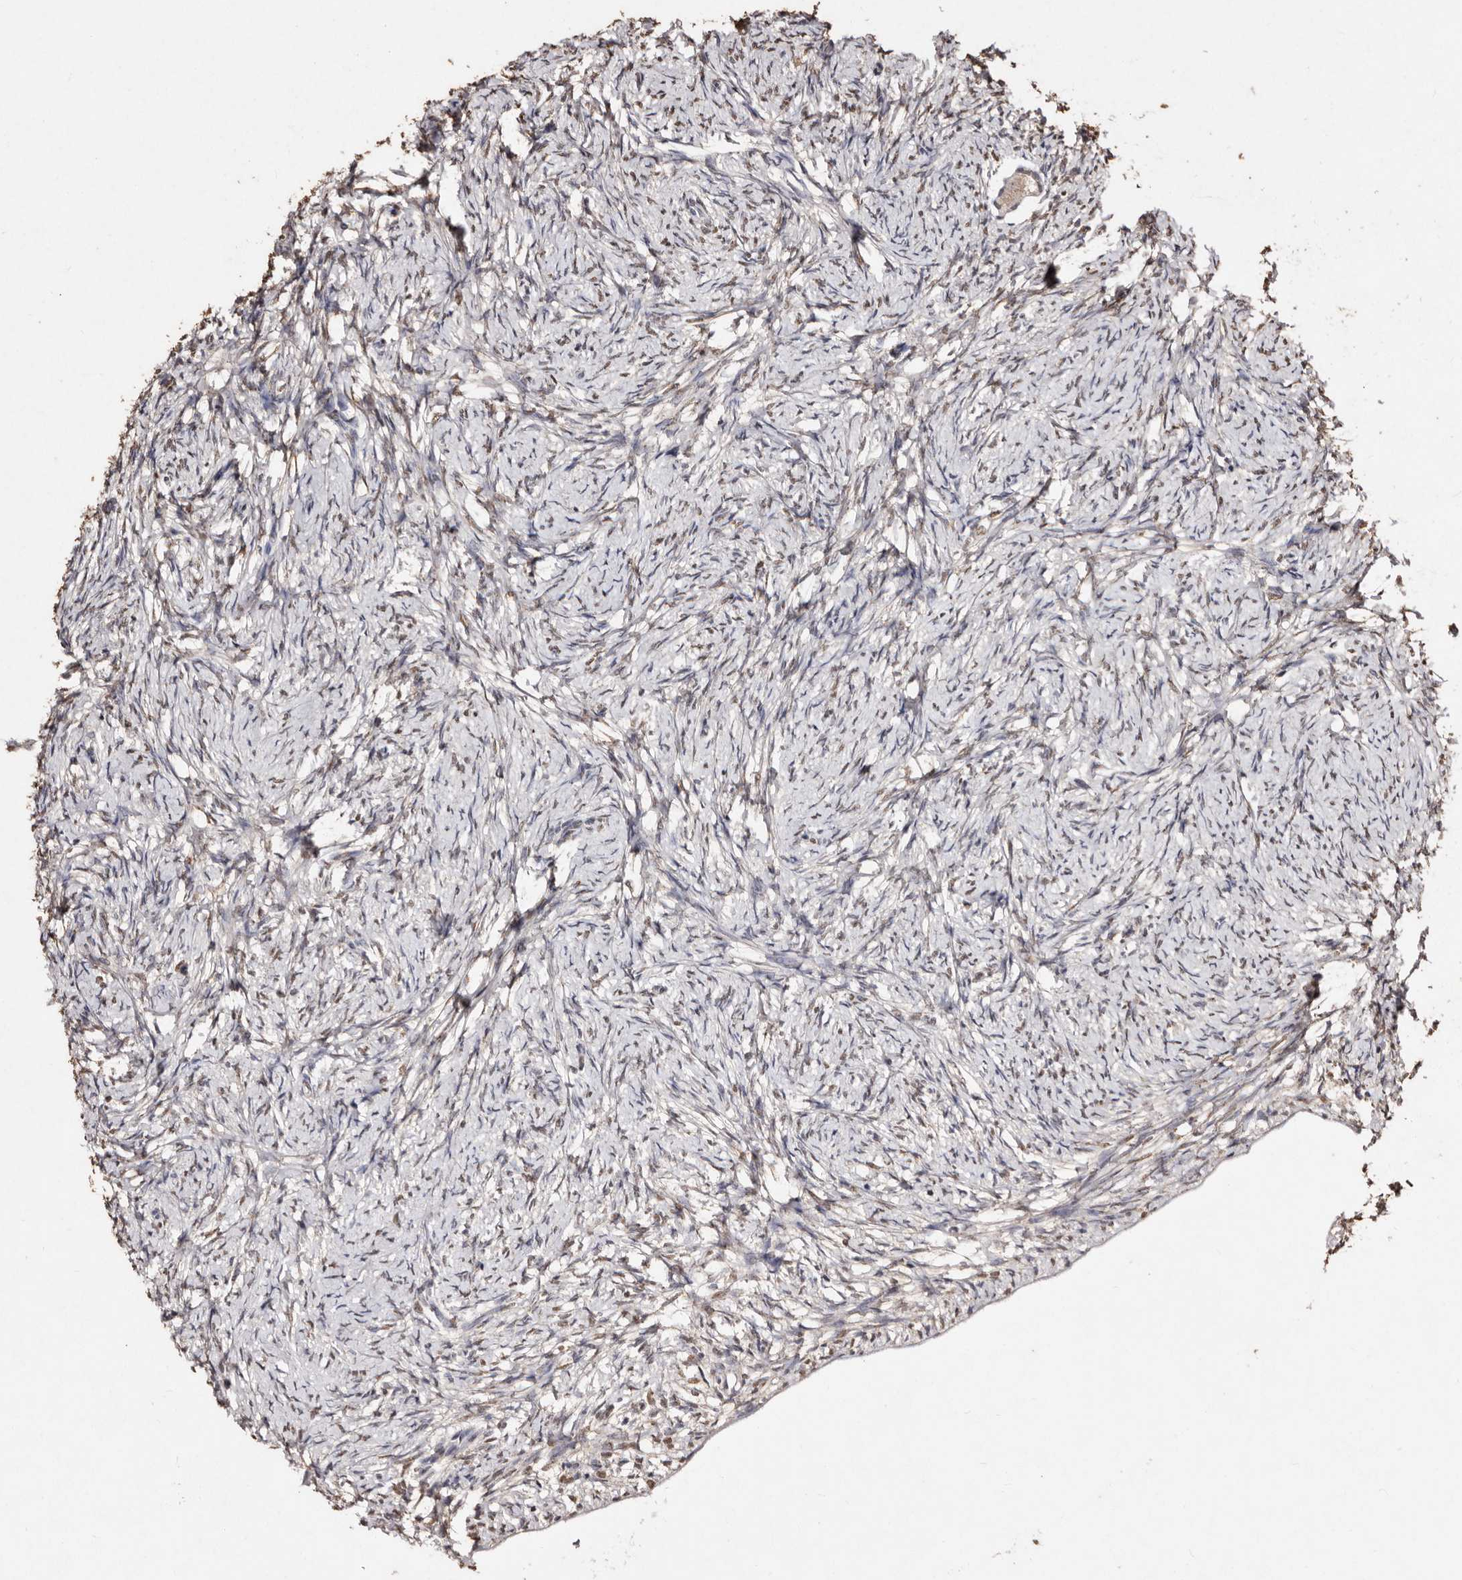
{"staining": {"intensity": "weak", "quantity": ">75%", "location": "nuclear"}, "tissue": "ovary", "cell_type": "Follicle cells", "image_type": "normal", "snomed": [{"axis": "morphology", "description": "Normal tissue, NOS"}, {"axis": "topography", "description": "Ovary"}], "caption": "Weak nuclear staining is appreciated in approximately >75% of follicle cells in normal ovary.", "gene": "ERBB4", "patient": {"sex": "female", "age": 34}}